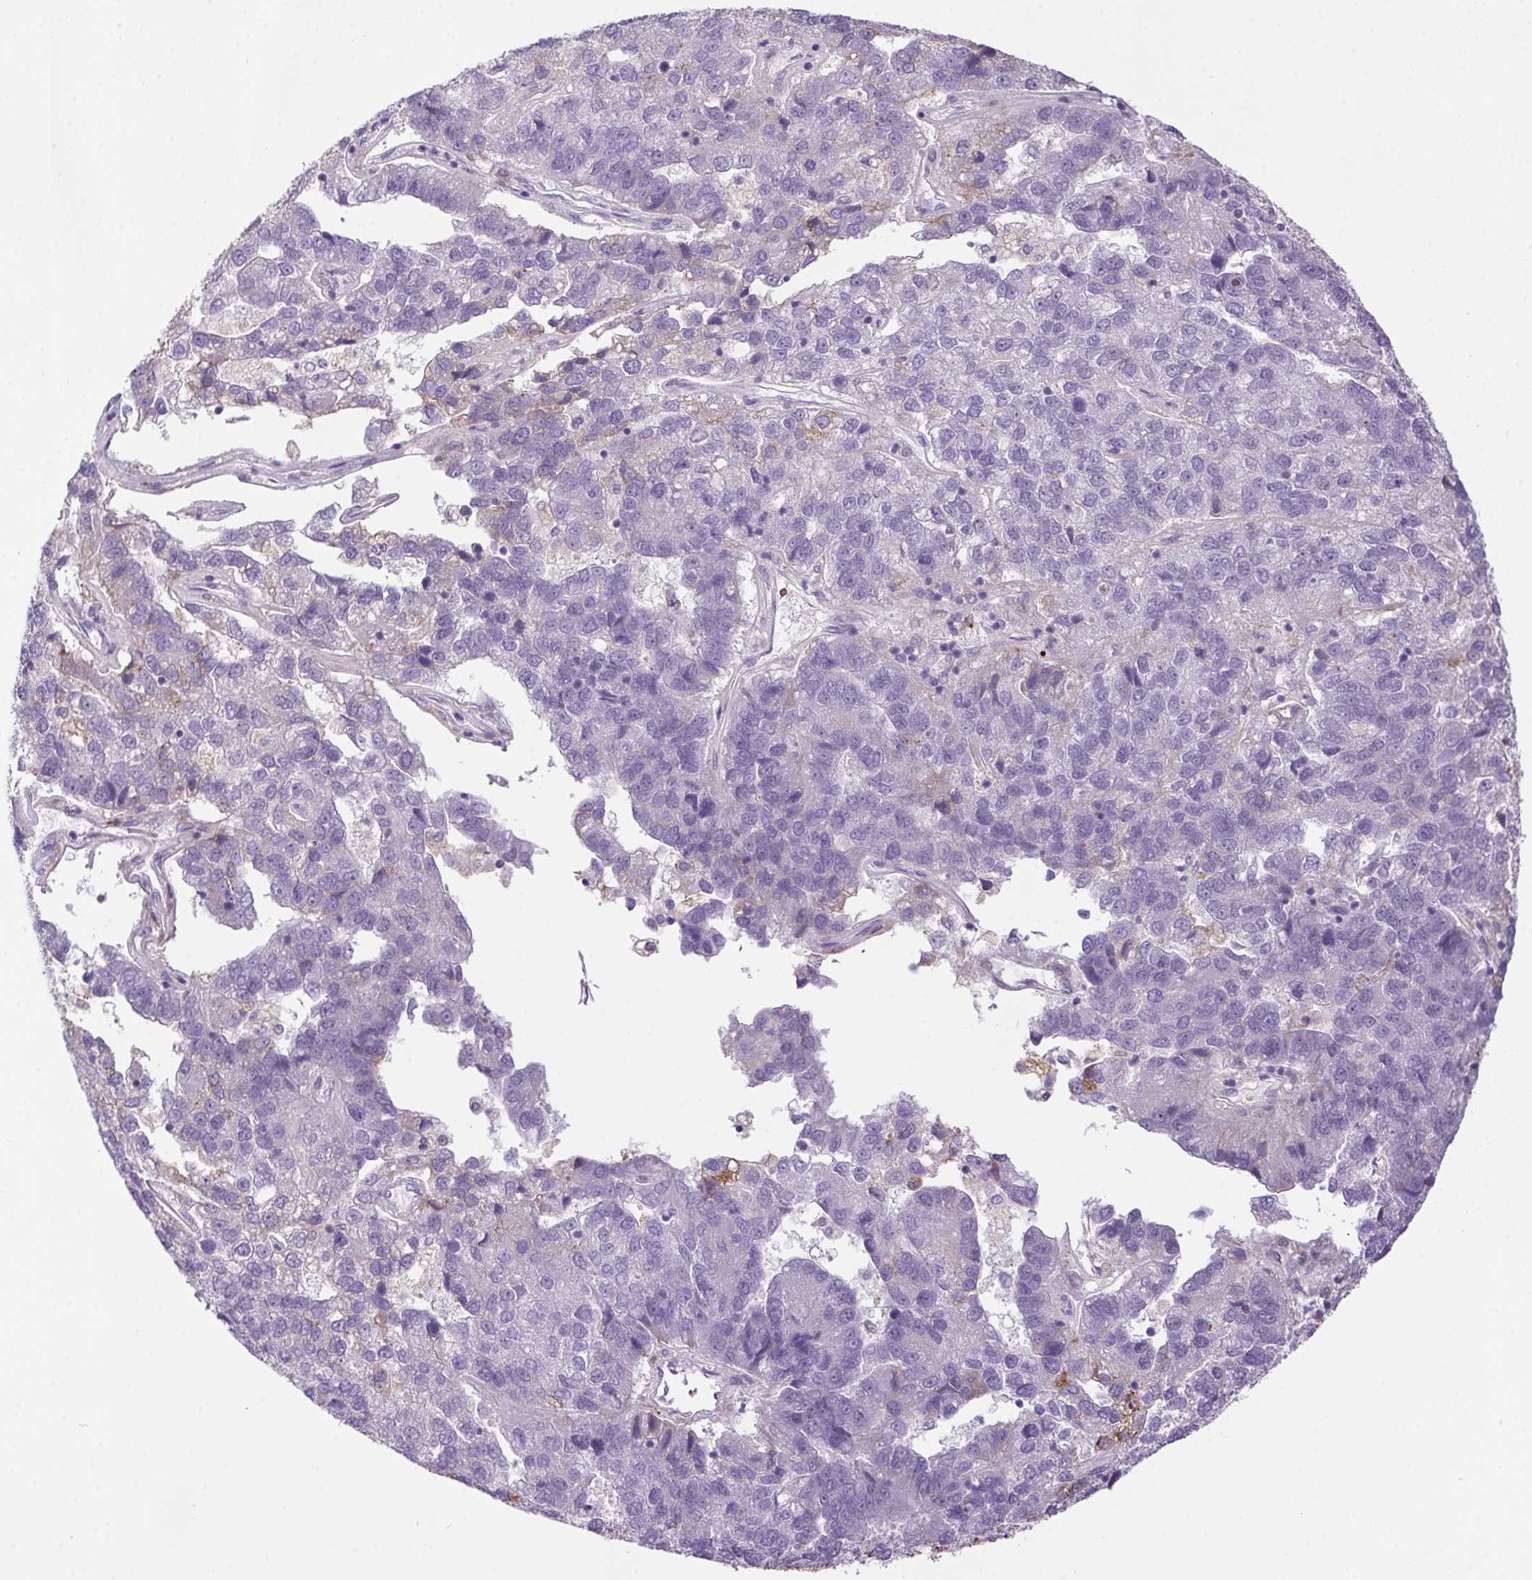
{"staining": {"intensity": "negative", "quantity": "none", "location": "none"}, "tissue": "pancreatic cancer", "cell_type": "Tumor cells", "image_type": "cancer", "snomed": [{"axis": "morphology", "description": "Adenocarcinoma, NOS"}, {"axis": "topography", "description": "Pancreas"}], "caption": "A high-resolution micrograph shows immunohistochemistry (IHC) staining of pancreatic cancer, which displays no significant expression in tumor cells. (Brightfield microscopy of DAB immunohistochemistry (IHC) at high magnification).", "gene": "LRRTM1", "patient": {"sex": "female", "age": 61}}